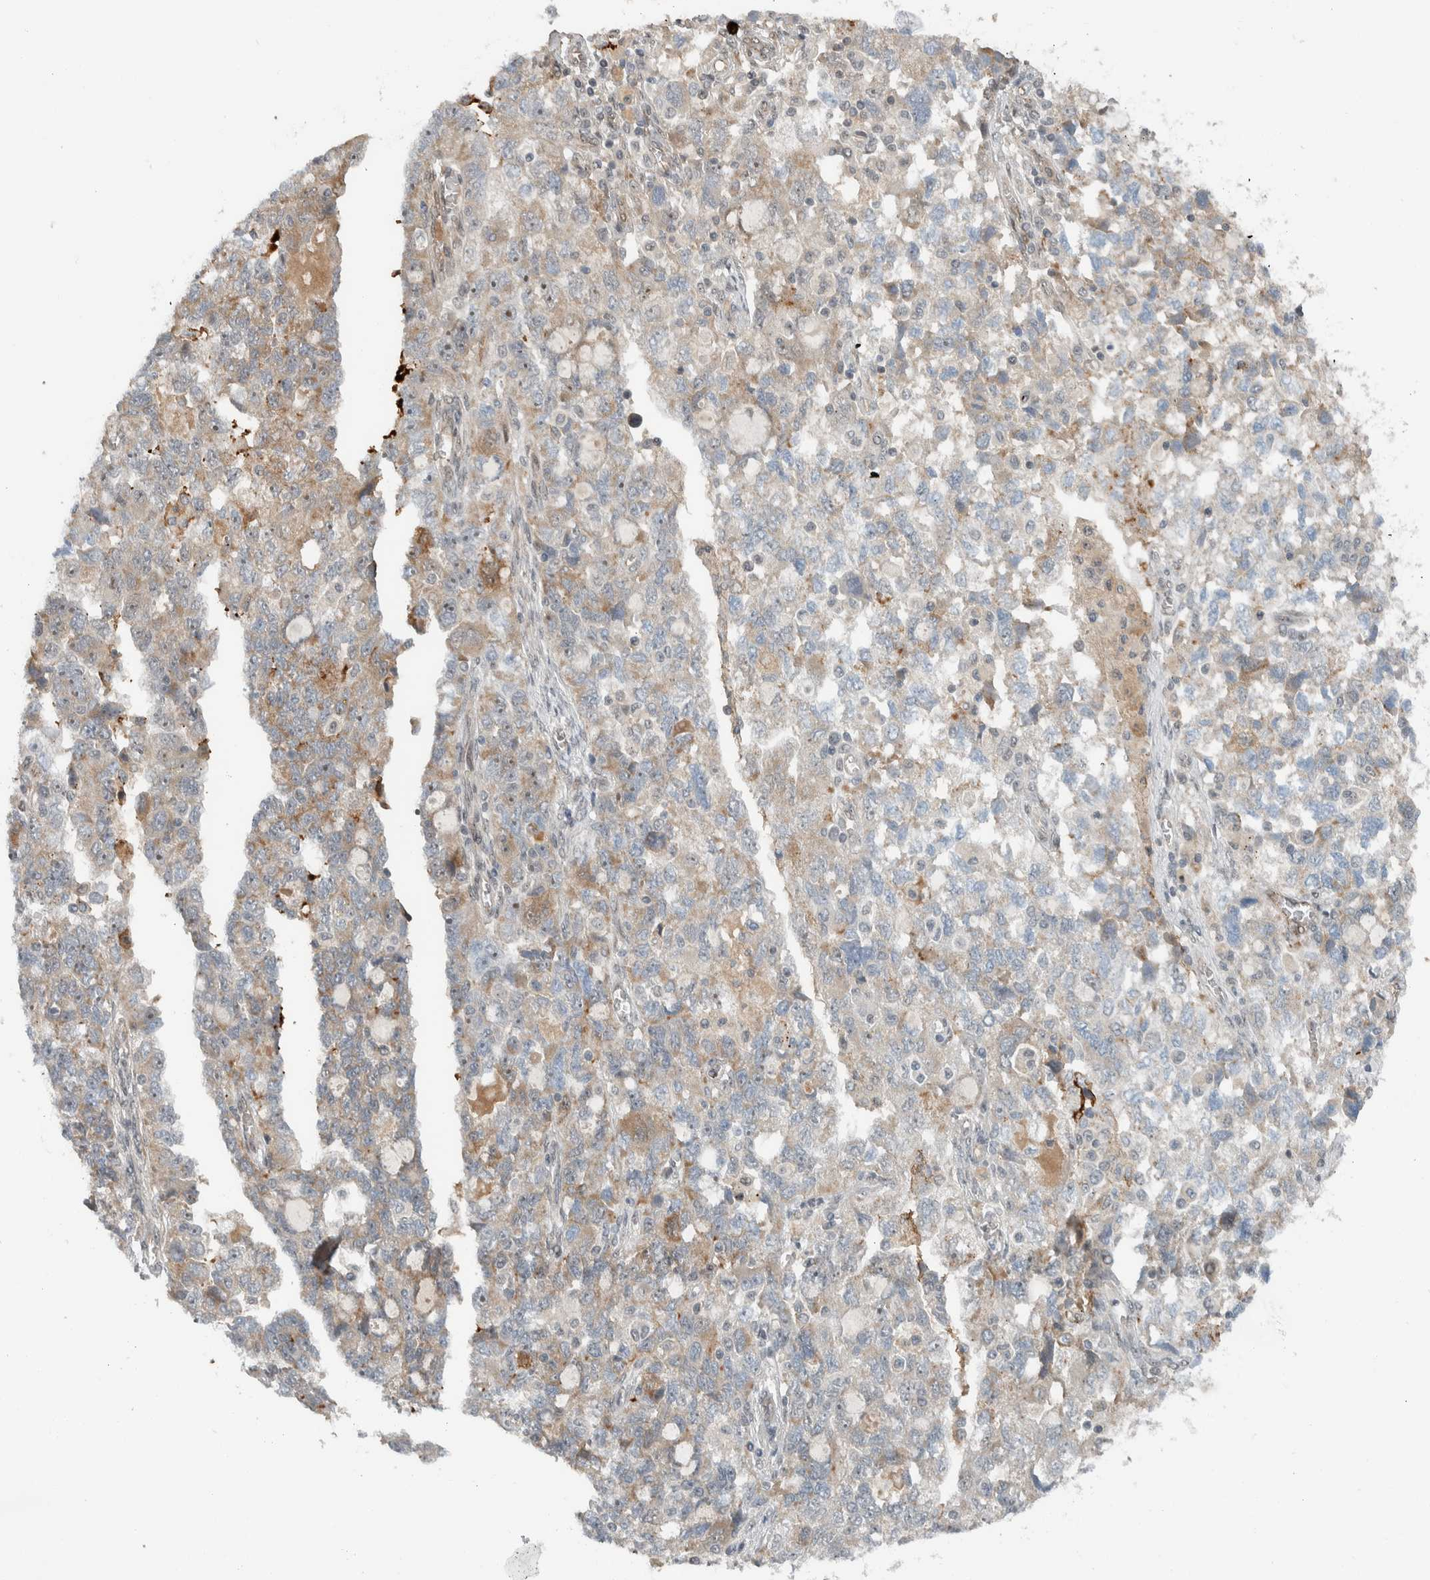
{"staining": {"intensity": "weak", "quantity": ">75%", "location": "cytoplasmic/membranous"}, "tissue": "ovarian cancer", "cell_type": "Tumor cells", "image_type": "cancer", "snomed": [{"axis": "morphology", "description": "Carcinoma, NOS"}, {"axis": "morphology", "description": "Cystadenocarcinoma, serous, NOS"}, {"axis": "topography", "description": "Ovary"}], "caption": "Immunohistochemistry photomicrograph of neoplastic tissue: serous cystadenocarcinoma (ovarian) stained using immunohistochemistry (IHC) exhibits low levels of weak protein expression localized specifically in the cytoplasmic/membranous of tumor cells, appearing as a cytoplasmic/membranous brown color.", "gene": "ZFP91", "patient": {"sex": "female", "age": 69}}